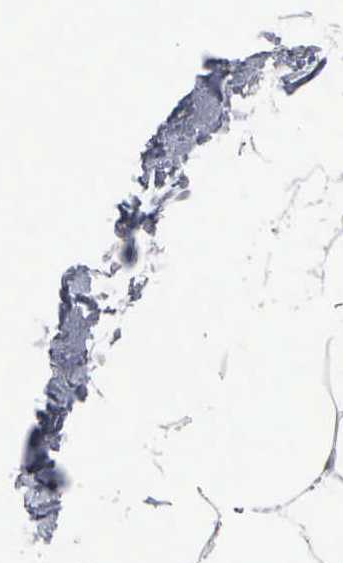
{"staining": {"intensity": "negative", "quantity": "none", "location": "none"}, "tissue": "adipose tissue", "cell_type": "Adipocytes", "image_type": "normal", "snomed": [{"axis": "morphology", "description": "Normal tissue, NOS"}, {"axis": "topography", "description": "Breast"}], "caption": "The micrograph shows no staining of adipocytes in benign adipose tissue.", "gene": "CCND3", "patient": {"sex": "female", "age": 45}}